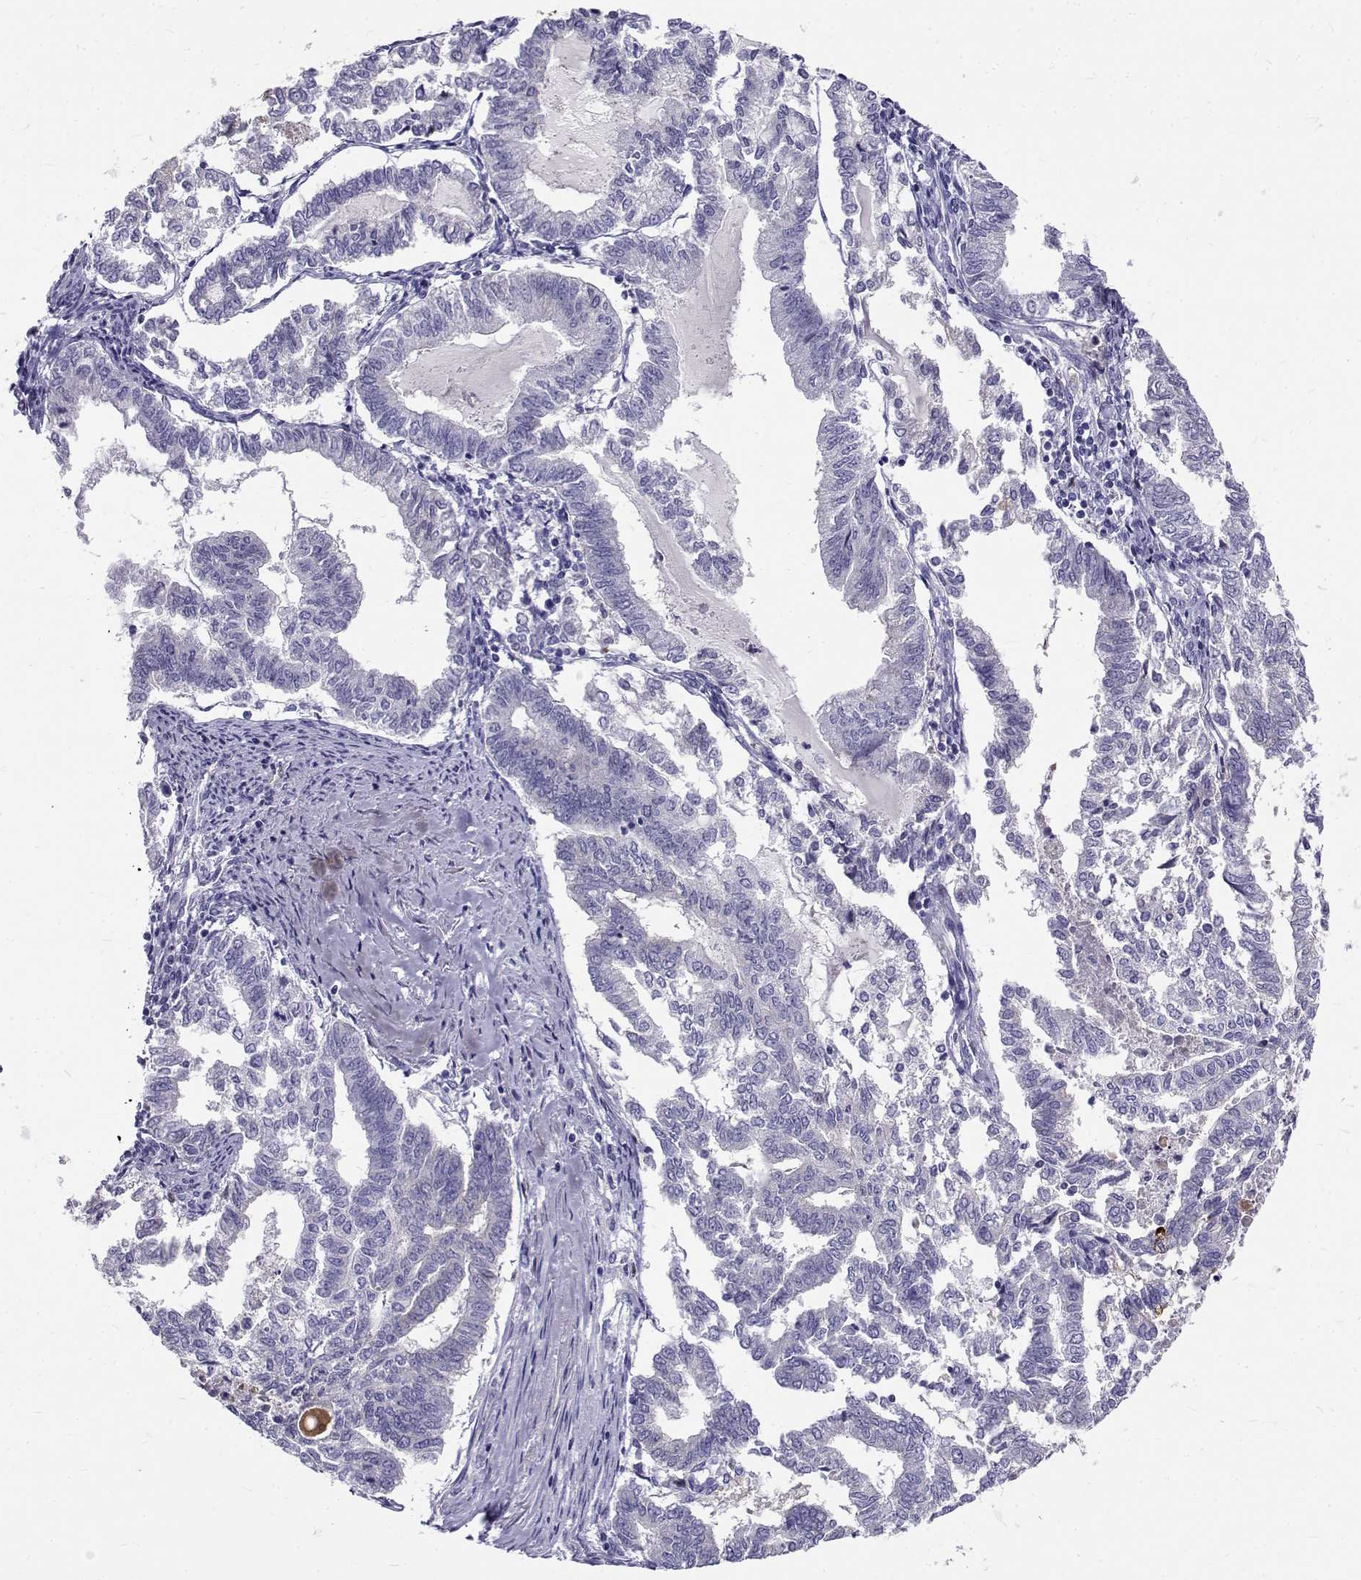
{"staining": {"intensity": "negative", "quantity": "none", "location": "none"}, "tissue": "endometrial cancer", "cell_type": "Tumor cells", "image_type": "cancer", "snomed": [{"axis": "morphology", "description": "Adenocarcinoma, NOS"}, {"axis": "topography", "description": "Endometrium"}], "caption": "The immunohistochemistry (IHC) image has no significant positivity in tumor cells of endometrial adenocarcinoma tissue.", "gene": "IGSF1", "patient": {"sex": "female", "age": 79}}